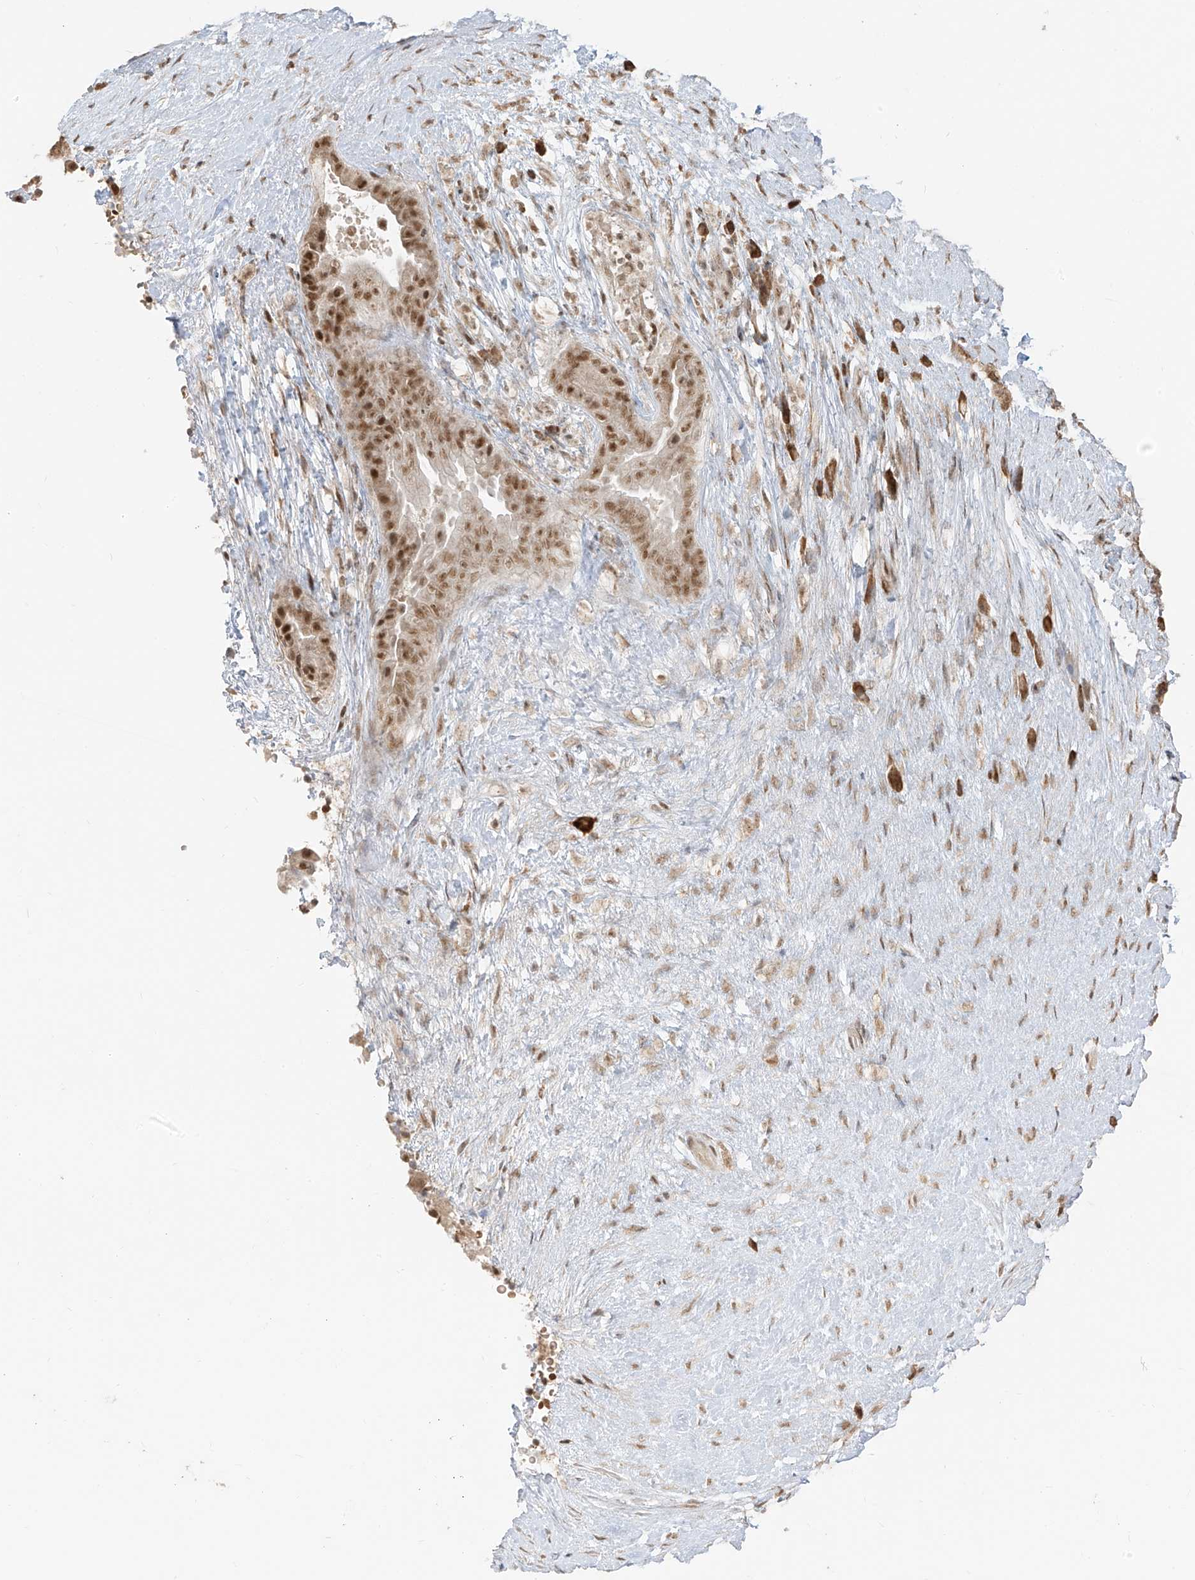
{"staining": {"intensity": "moderate", "quantity": ">75%", "location": "nuclear"}, "tissue": "pancreatic cancer", "cell_type": "Tumor cells", "image_type": "cancer", "snomed": [{"axis": "morphology", "description": "Adenocarcinoma, NOS"}, {"axis": "topography", "description": "Pancreas"}], "caption": "Tumor cells show medium levels of moderate nuclear expression in approximately >75% of cells in human pancreatic cancer (adenocarcinoma).", "gene": "ZMYM2", "patient": {"sex": "male", "age": 63}}